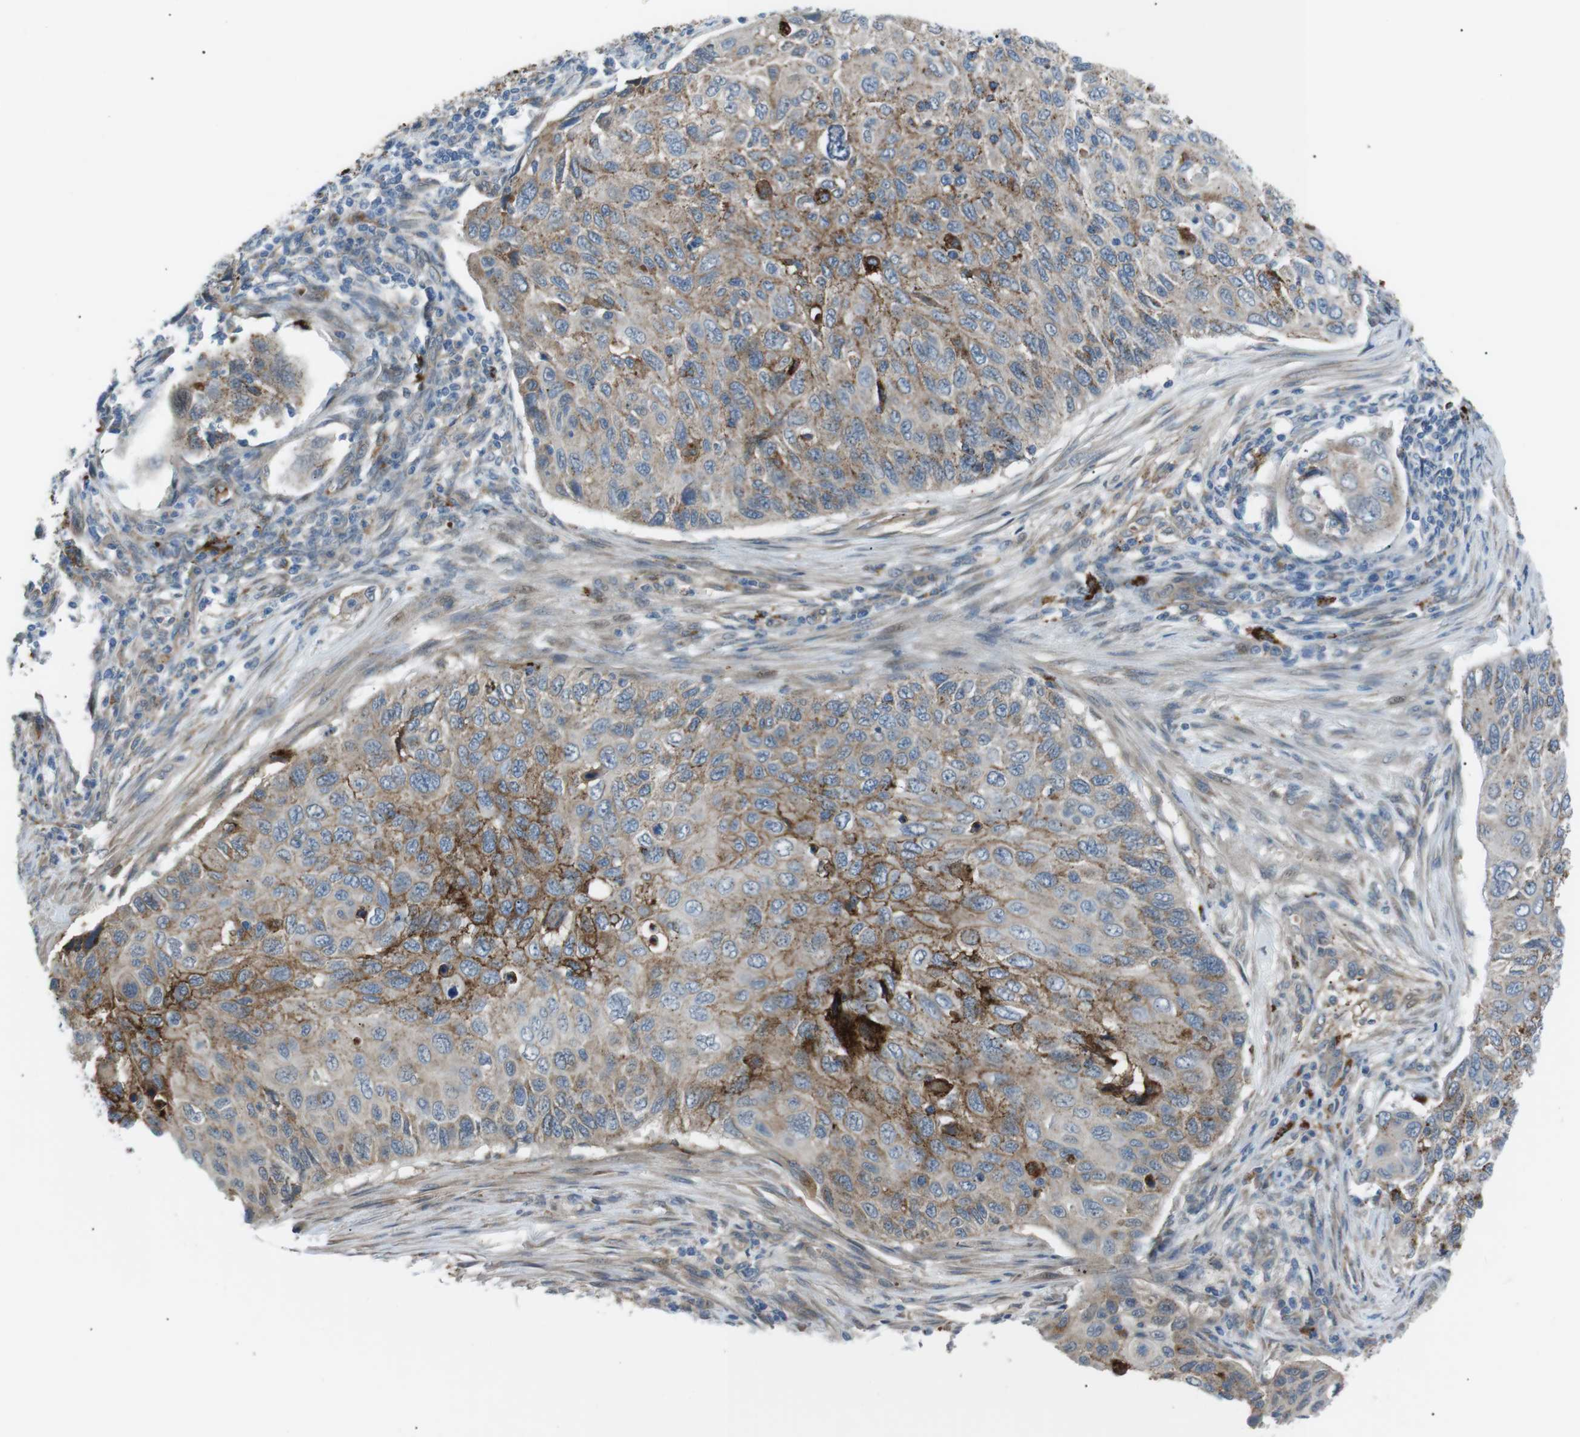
{"staining": {"intensity": "moderate", "quantity": "25%-75%", "location": "cytoplasmic/membranous"}, "tissue": "cervical cancer", "cell_type": "Tumor cells", "image_type": "cancer", "snomed": [{"axis": "morphology", "description": "Squamous cell carcinoma, NOS"}, {"axis": "topography", "description": "Cervix"}], "caption": "An IHC photomicrograph of tumor tissue is shown. Protein staining in brown highlights moderate cytoplasmic/membranous positivity in cervical cancer (squamous cell carcinoma) within tumor cells.", "gene": "B4GALNT2", "patient": {"sex": "female", "age": 70}}